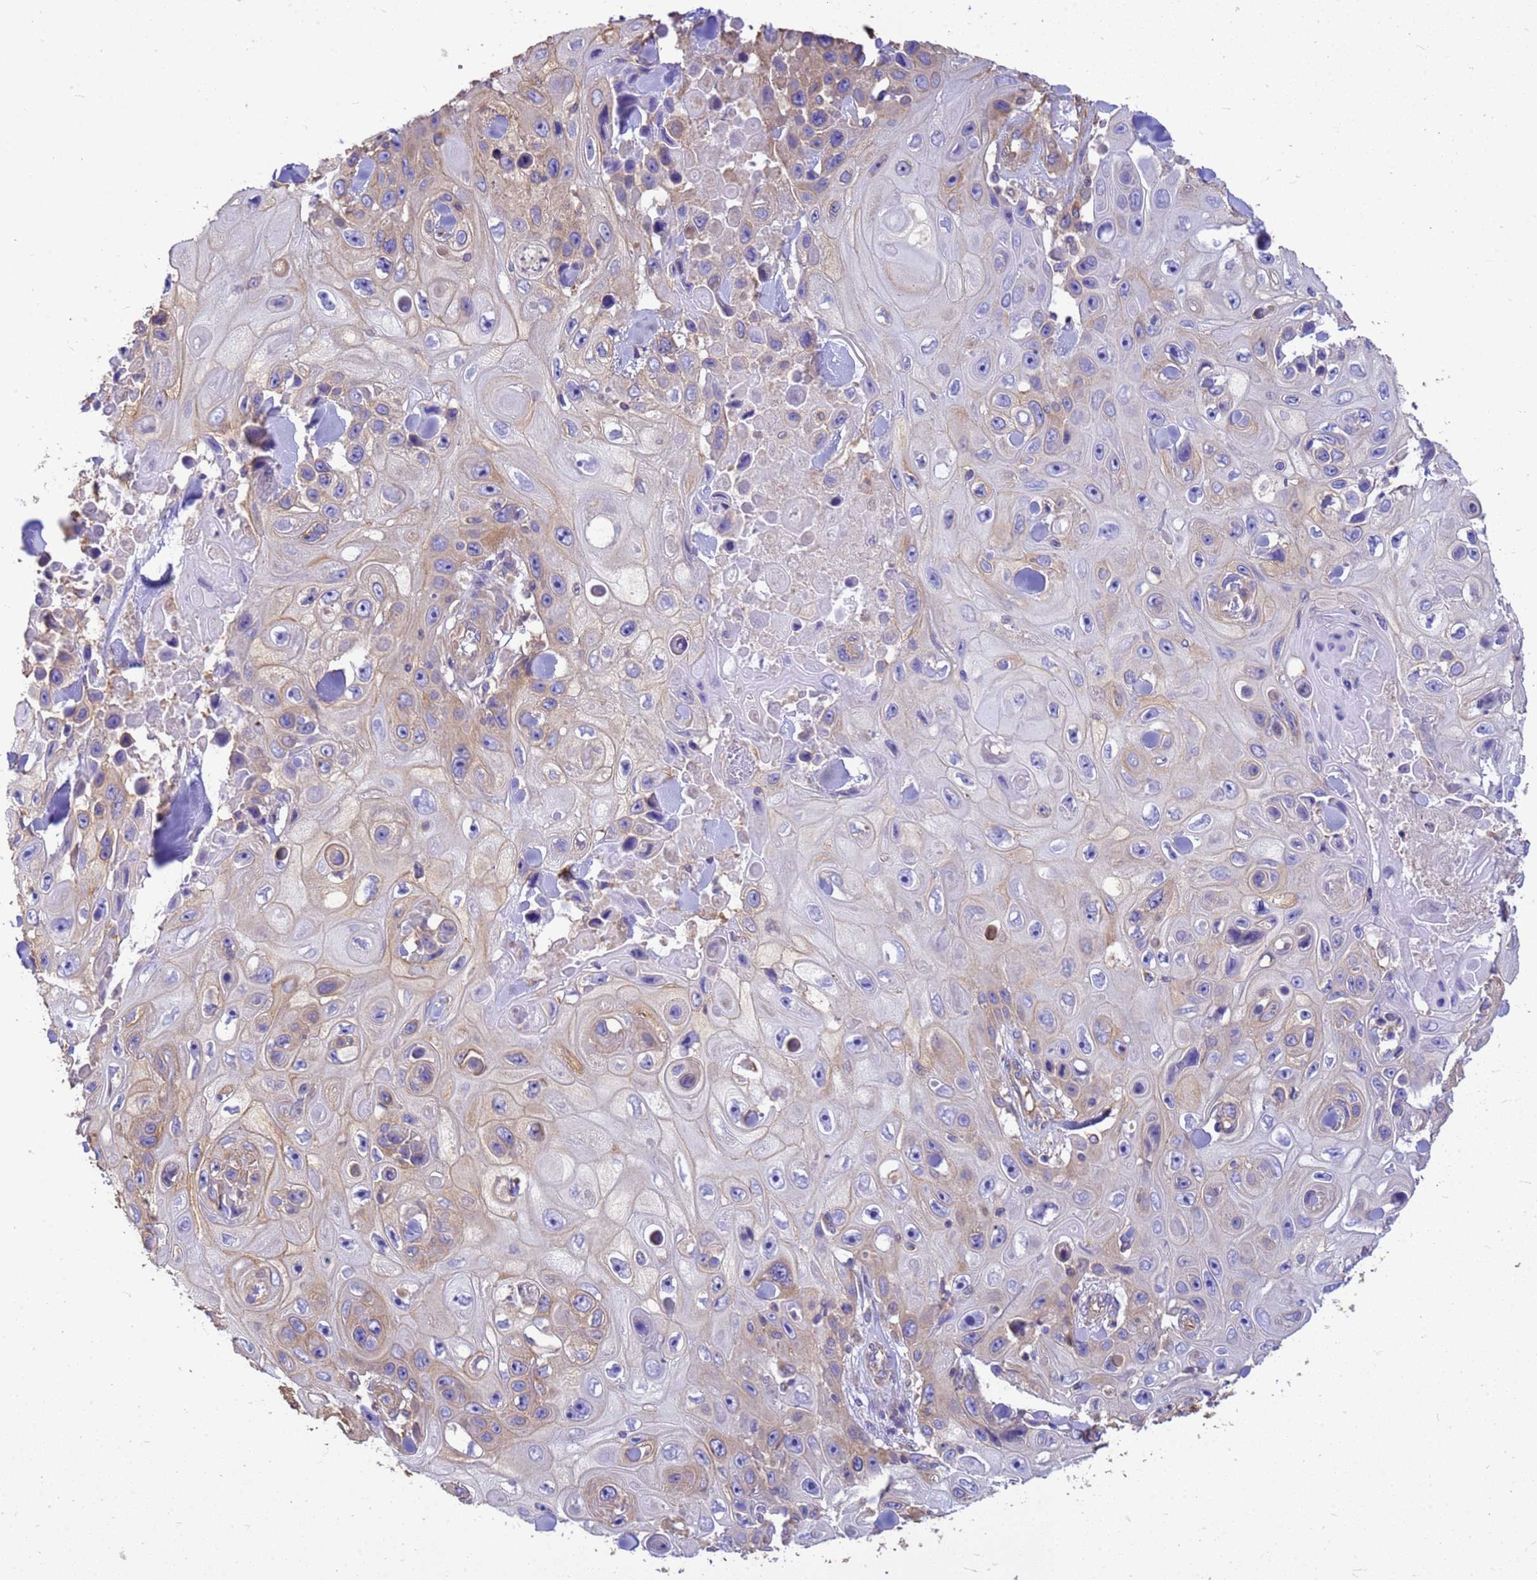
{"staining": {"intensity": "weak", "quantity": "25%-75%", "location": "cytoplasmic/membranous"}, "tissue": "skin cancer", "cell_type": "Tumor cells", "image_type": "cancer", "snomed": [{"axis": "morphology", "description": "Squamous cell carcinoma, NOS"}, {"axis": "topography", "description": "Skin"}], "caption": "Skin cancer stained with immunohistochemistry displays weak cytoplasmic/membranous staining in approximately 25%-75% of tumor cells.", "gene": "TUBB1", "patient": {"sex": "male", "age": 82}}